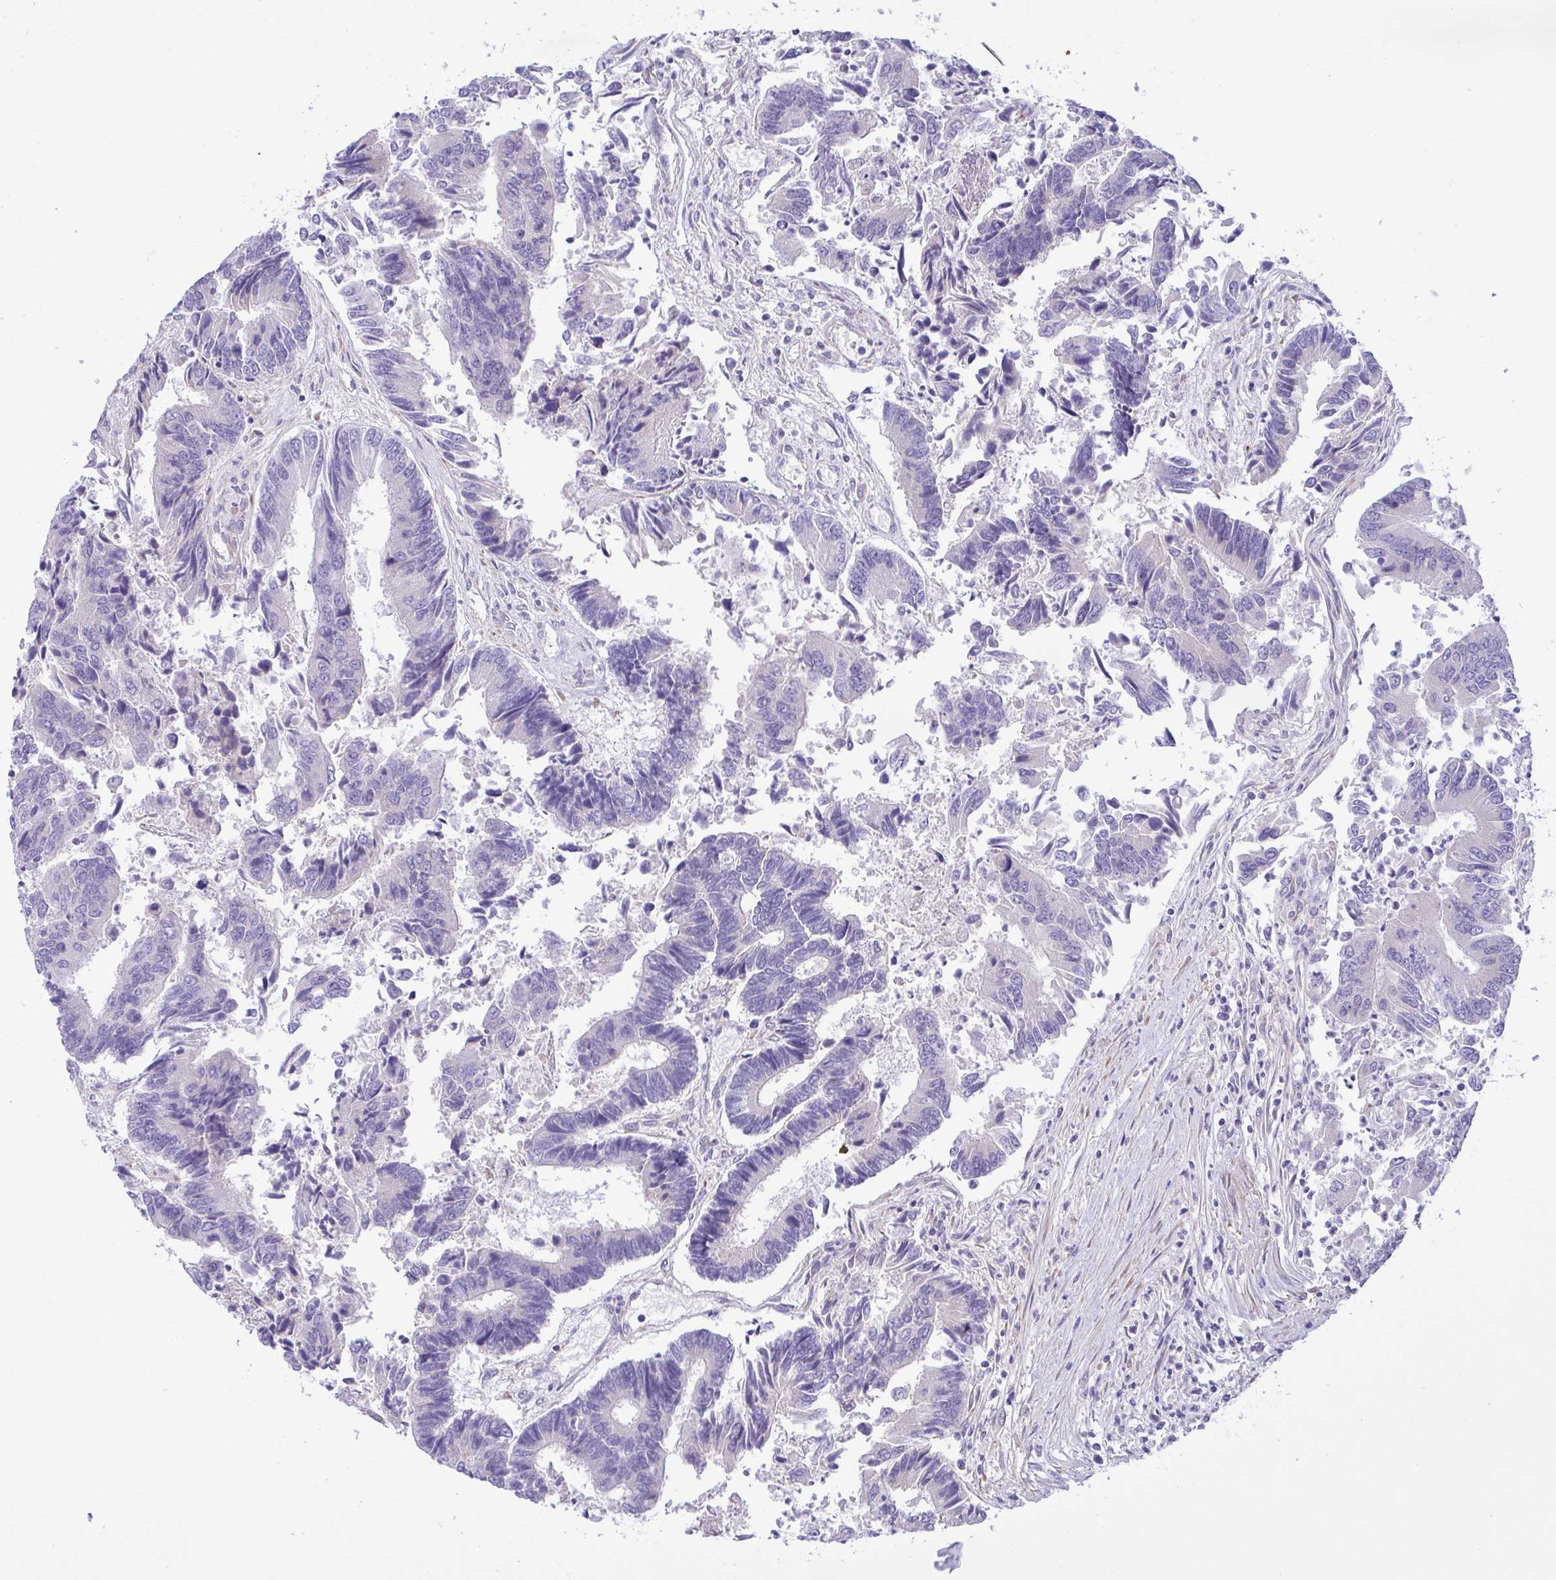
{"staining": {"intensity": "negative", "quantity": "none", "location": "none"}, "tissue": "colorectal cancer", "cell_type": "Tumor cells", "image_type": "cancer", "snomed": [{"axis": "morphology", "description": "Adenocarcinoma, NOS"}, {"axis": "topography", "description": "Colon"}], "caption": "Immunohistochemical staining of human colorectal cancer (adenocarcinoma) shows no significant expression in tumor cells.", "gene": "FAM86B1", "patient": {"sex": "female", "age": 67}}